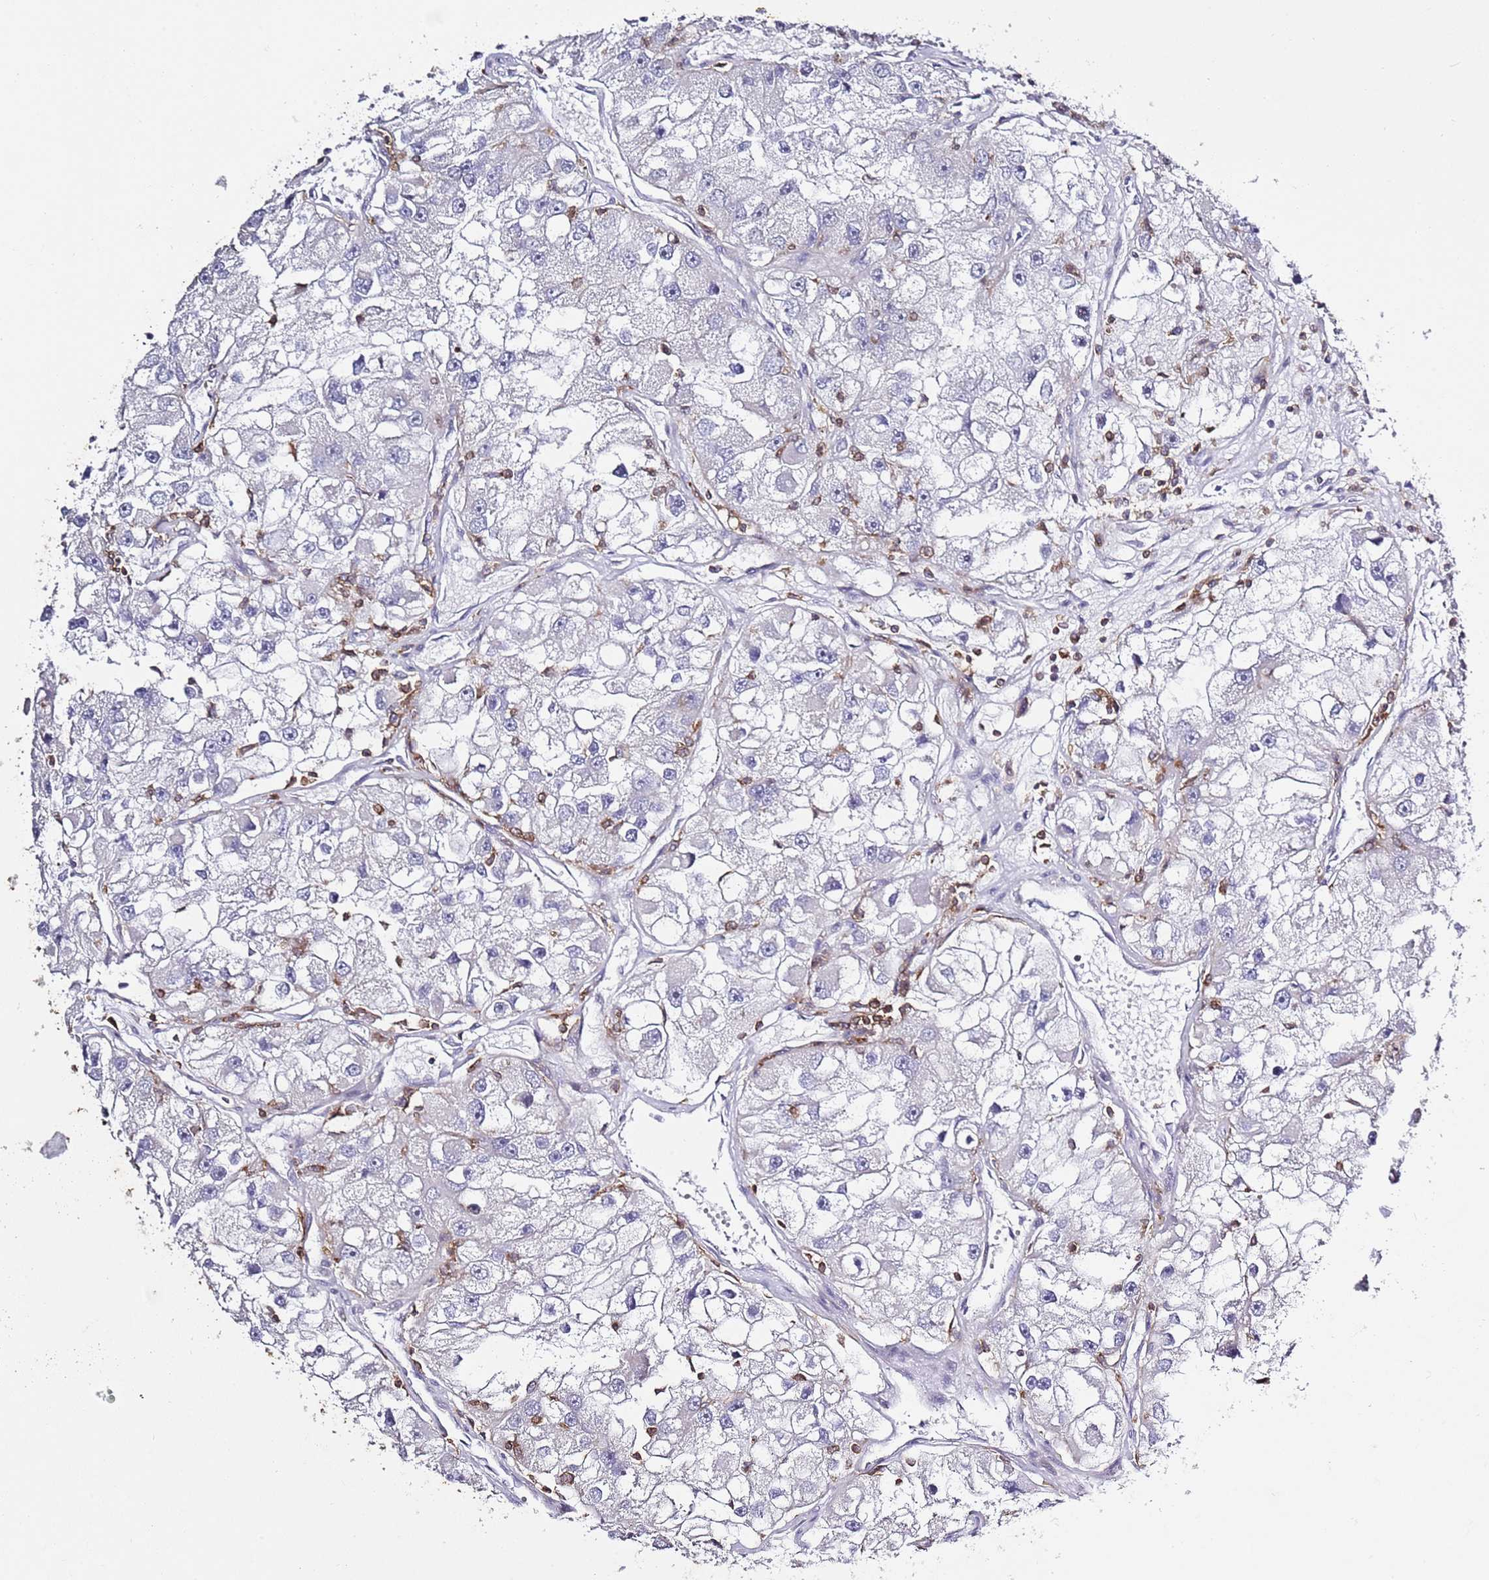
{"staining": {"intensity": "negative", "quantity": "none", "location": "none"}, "tissue": "renal cancer", "cell_type": "Tumor cells", "image_type": "cancer", "snomed": [{"axis": "morphology", "description": "Adenocarcinoma, NOS"}, {"axis": "topography", "description": "Kidney"}], "caption": "A micrograph of human renal cancer (adenocarcinoma) is negative for staining in tumor cells. (Immunohistochemistry, brightfield microscopy, high magnification).", "gene": "LPXN", "patient": {"sex": "male", "age": 63}}